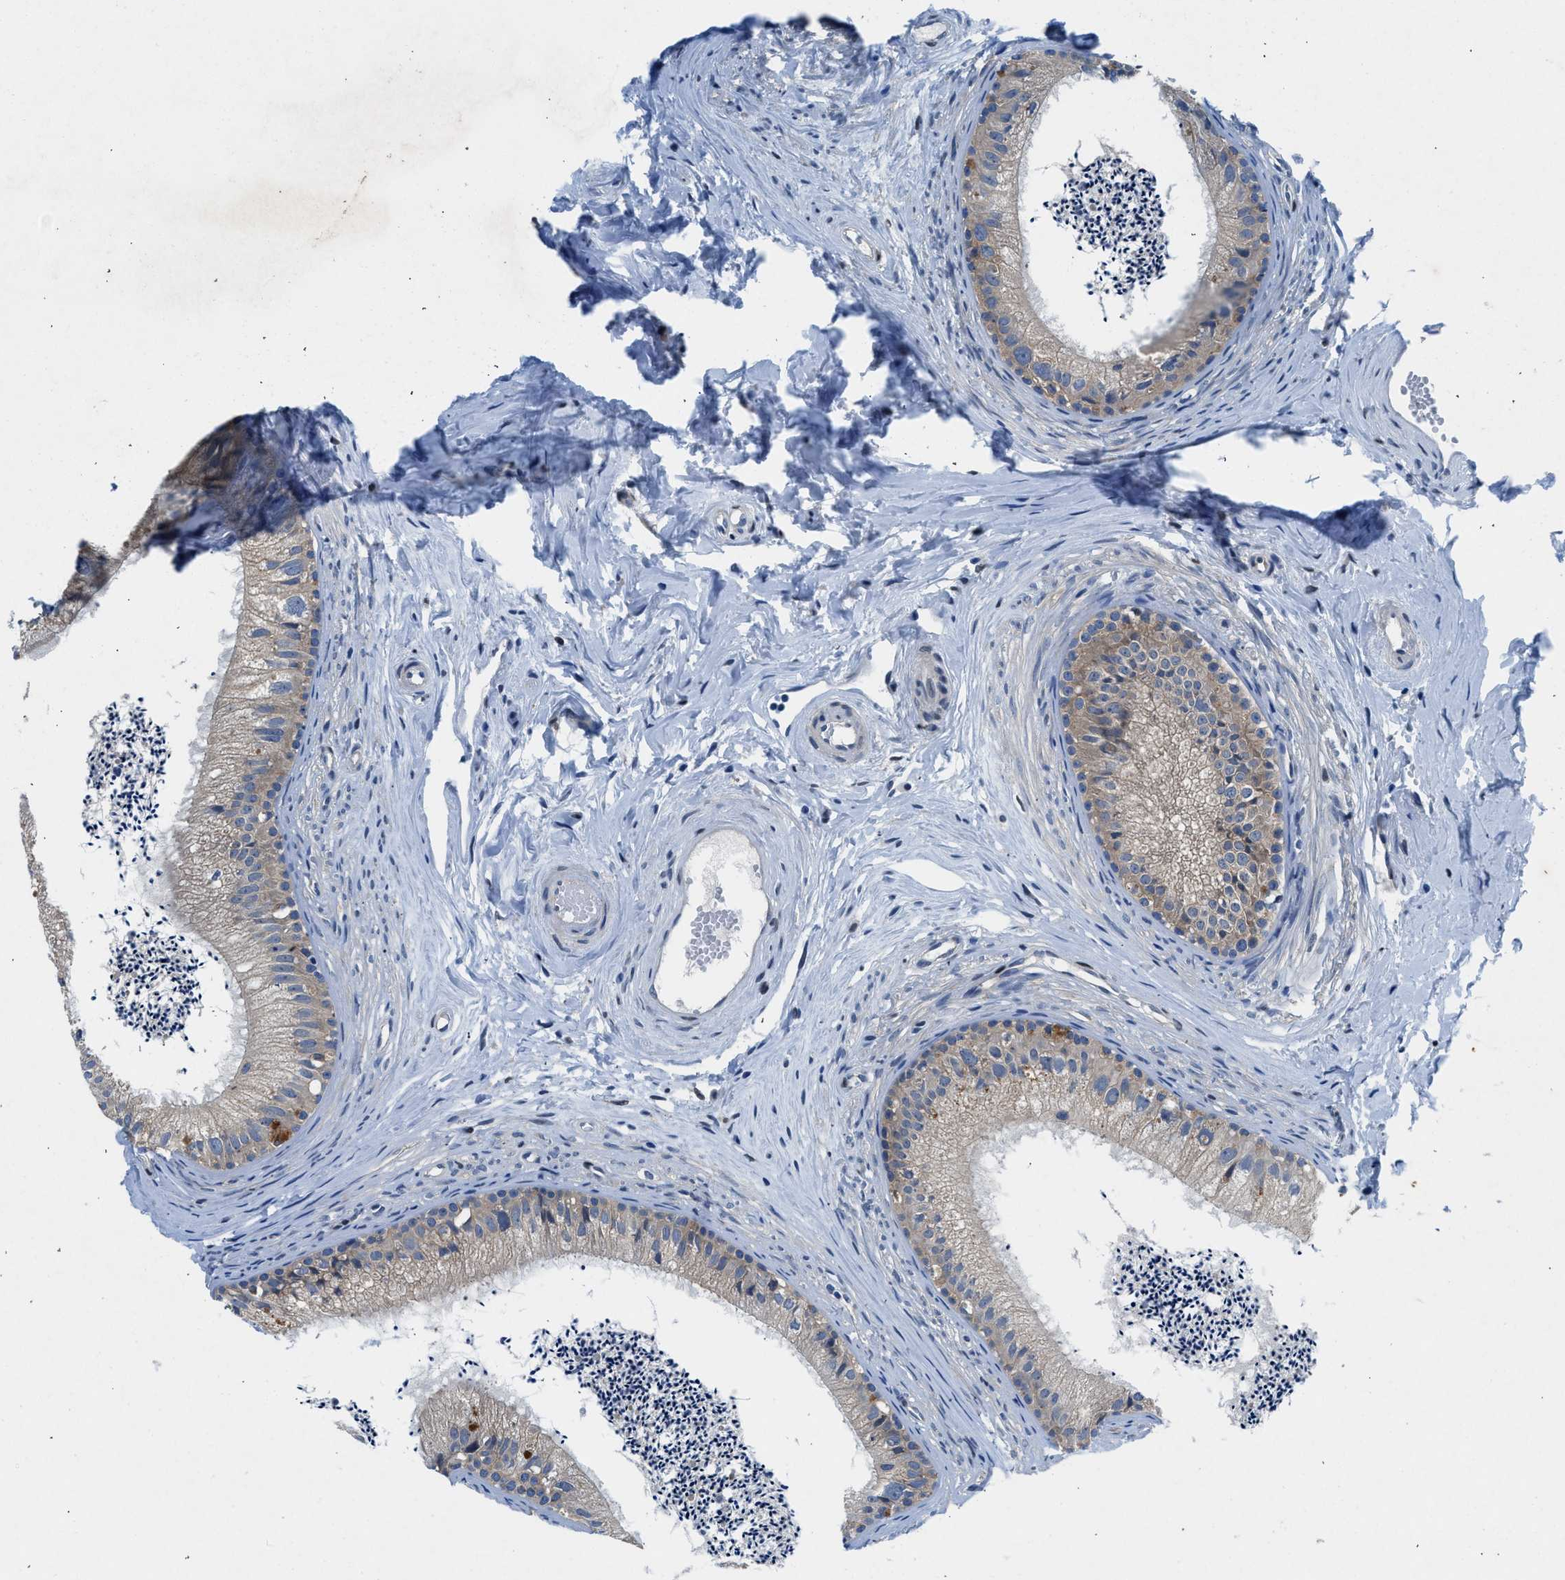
{"staining": {"intensity": "weak", "quantity": "<25%", "location": "cytoplasmic/membranous"}, "tissue": "epididymis", "cell_type": "Glandular cells", "image_type": "normal", "snomed": [{"axis": "morphology", "description": "Normal tissue, NOS"}, {"axis": "topography", "description": "Epididymis"}], "caption": "This image is of unremarkable epididymis stained with immunohistochemistry (IHC) to label a protein in brown with the nuclei are counter-stained blue. There is no positivity in glandular cells. The staining was performed using DAB to visualize the protein expression in brown, while the nuclei were stained in blue with hematoxylin (Magnification: 20x).", "gene": "COPS2", "patient": {"sex": "male", "age": 56}}